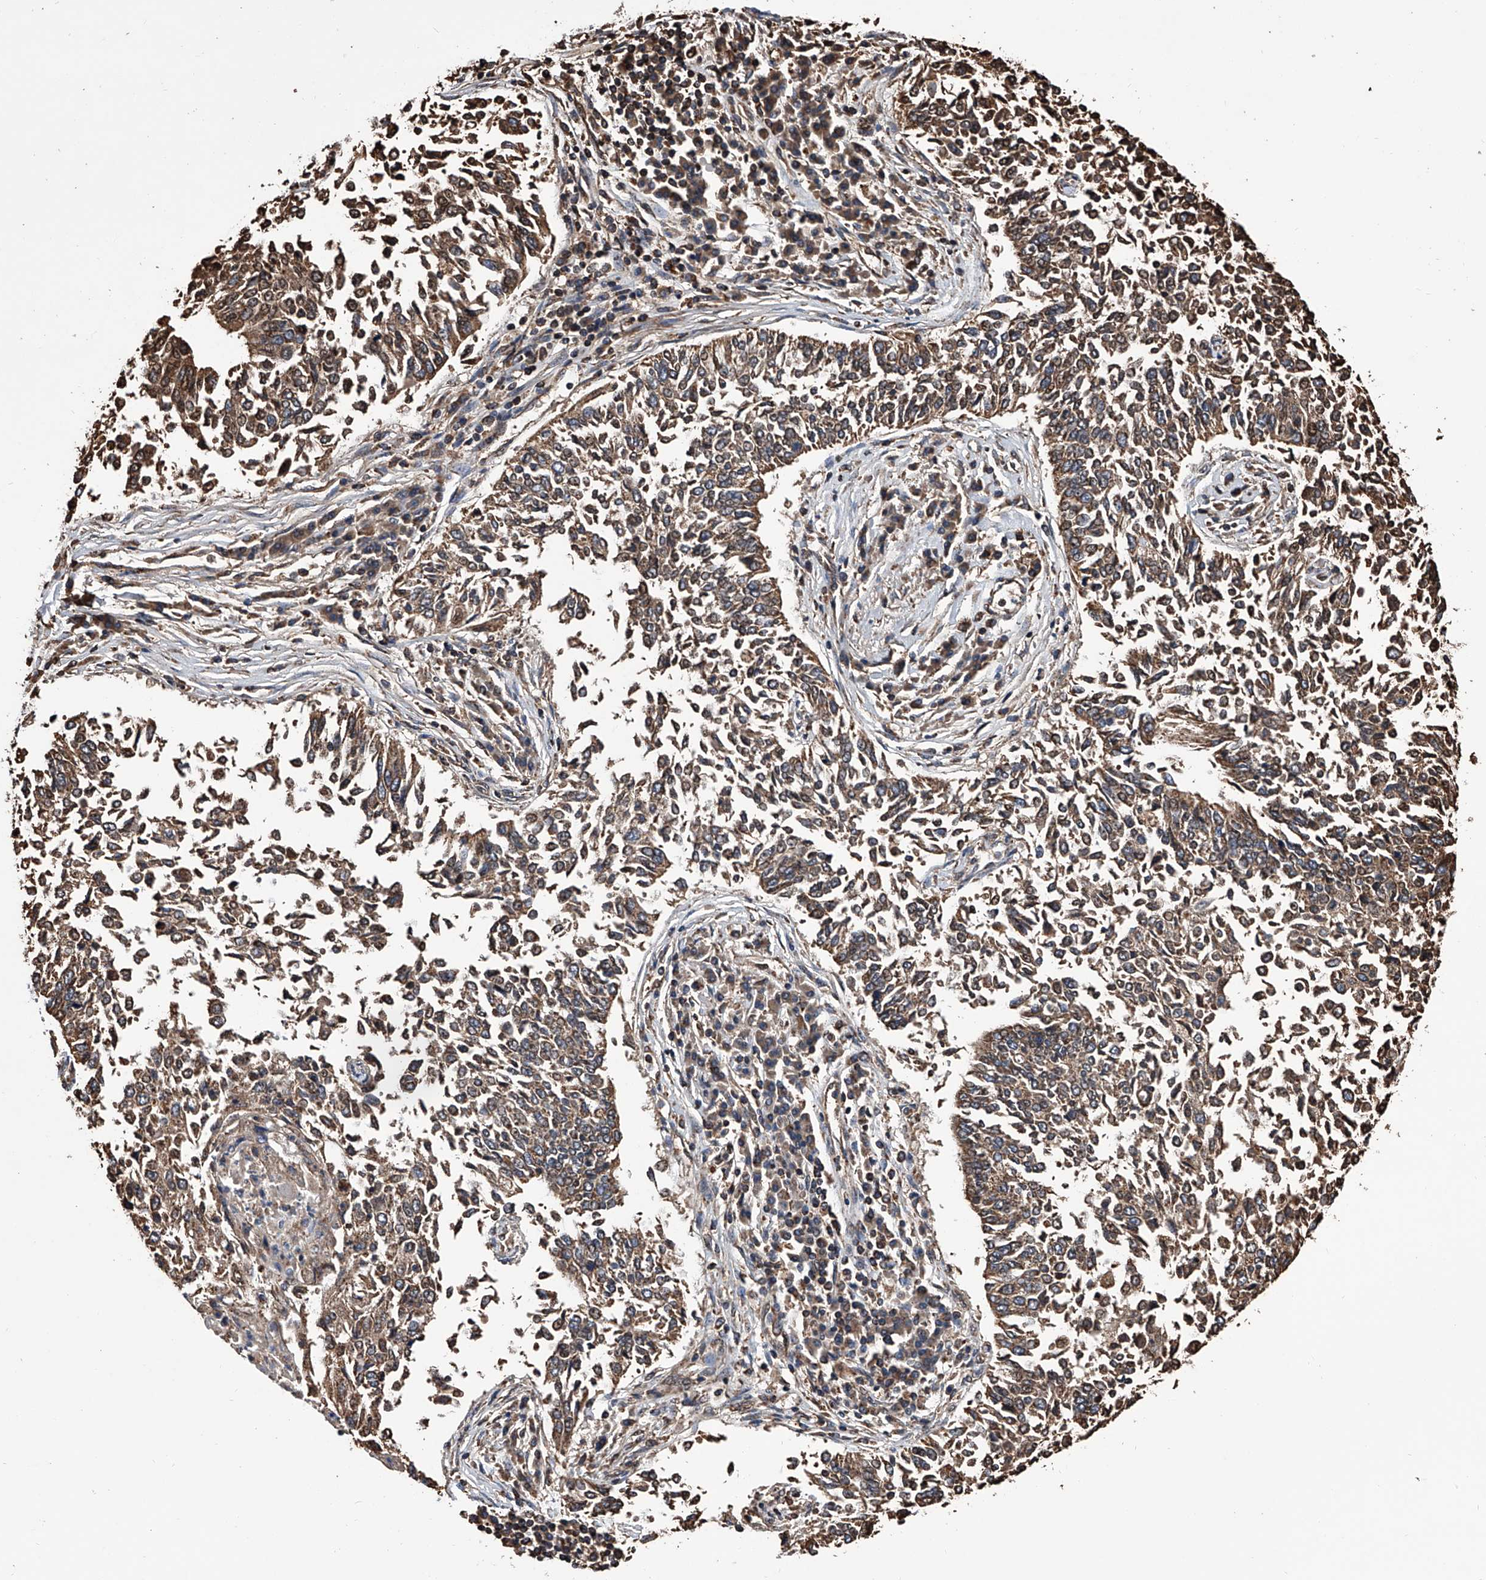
{"staining": {"intensity": "moderate", "quantity": ">75%", "location": "cytoplasmic/membranous"}, "tissue": "lung cancer", "cell_type": "Tumor cells", "image_type": "cancer", "snomed": [{"axis": "morphology", "description": "Normal tissue, NOS"}, {"axis": "morphology", "description": "Squamous cell carcinoma, NOS"}, {"axis": "topography", "description": "Cartilage tissue"}, {"axis": "topography", "description": "Bronchus"}, {"axis": "topography", "description": "Lung"}, {"axis": "topography", "description": "Peripheral nerve tissue"}], "caption": "Immunohistochemistry photomicrograph of human lung cancer stained for a protein (brown), which shows medium levels of moderate cytoplasmic/membranous expression in about >75% of tumor cells.", "gene": "SMPDL3A", "patient": {"sex": "female", "age": 49}}